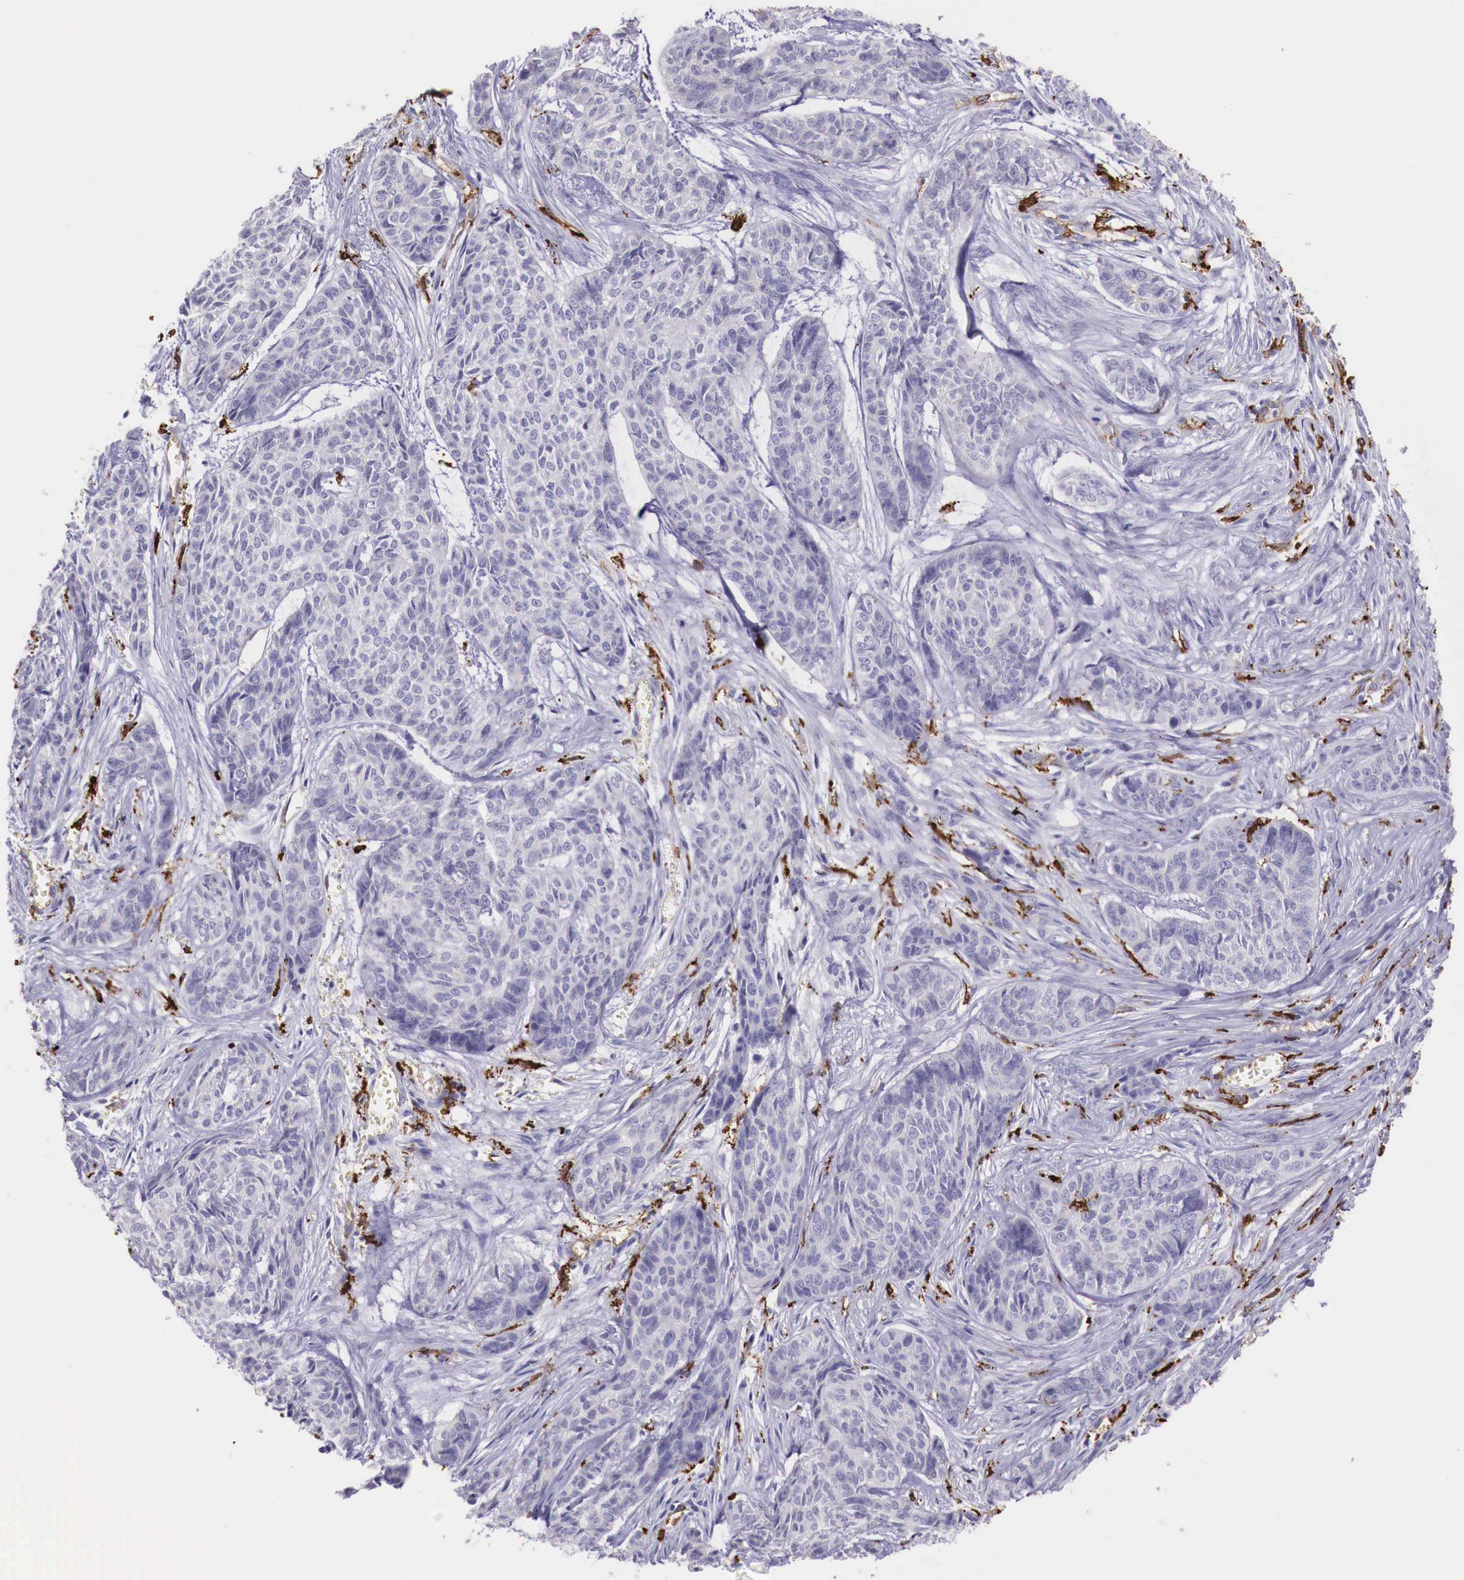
{"staining": {"intensity": "negative", "quantity": "none", "location": "none"}, "tissue": "skin cancer", "cell_type": "Tumor cells", "image_type": "cancer", "snomed": [{"axis": "morphology", "description": "Normal tissue, NOS"}, {"axis": "morphology", "description": "Basal cell carcinoma"}, {"axis": "topography", "description": "Skin"}], "caption": "Histopathology image shows no significant protein positivity in tumor cells of skin cancer (basal cell carcinoma). (Immunohistochemistry, brightfield microscopy, high magnification).", "gene": "MSR1", "patient": {"sex": "female", "age": 65}}